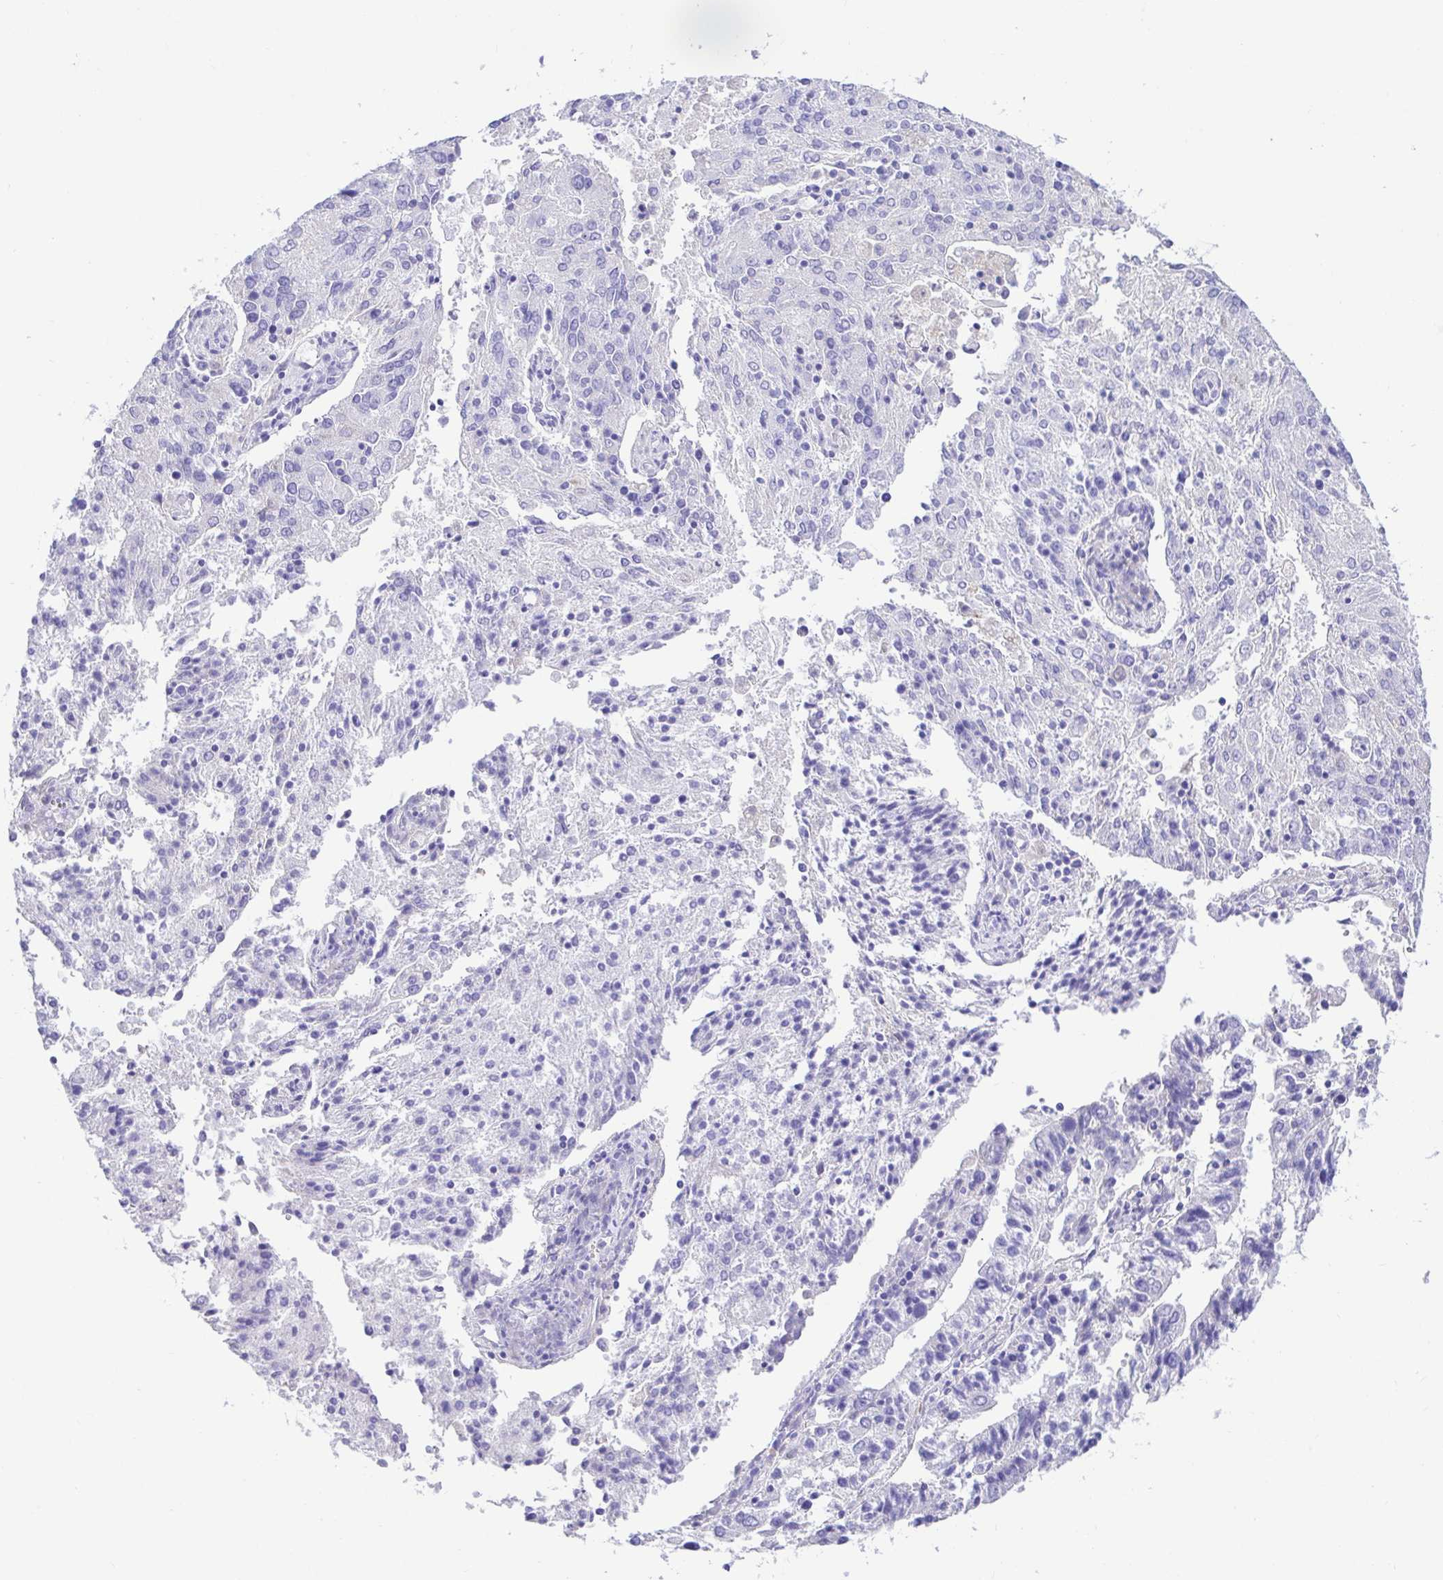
{"staining": {"intensity": "negative", "quantity": "none", "location": "none"}, "tissue": "endometrial cancer", "cell_type": "Tumor cells", "image_type": "cancer", "snomed": [{"axis": "morphology", "description": "Adenocarcinoma, NOS"}, {"axis": "topography", "description": "Endometrium"}], "caption": "IHC histopathology image of adenocarcinoma (endometrial) stained for a protein (brown), which reveals no positivity in tumor cells.", "gene": "BACE2", "patient": {"sex": "female", "age": 82}}